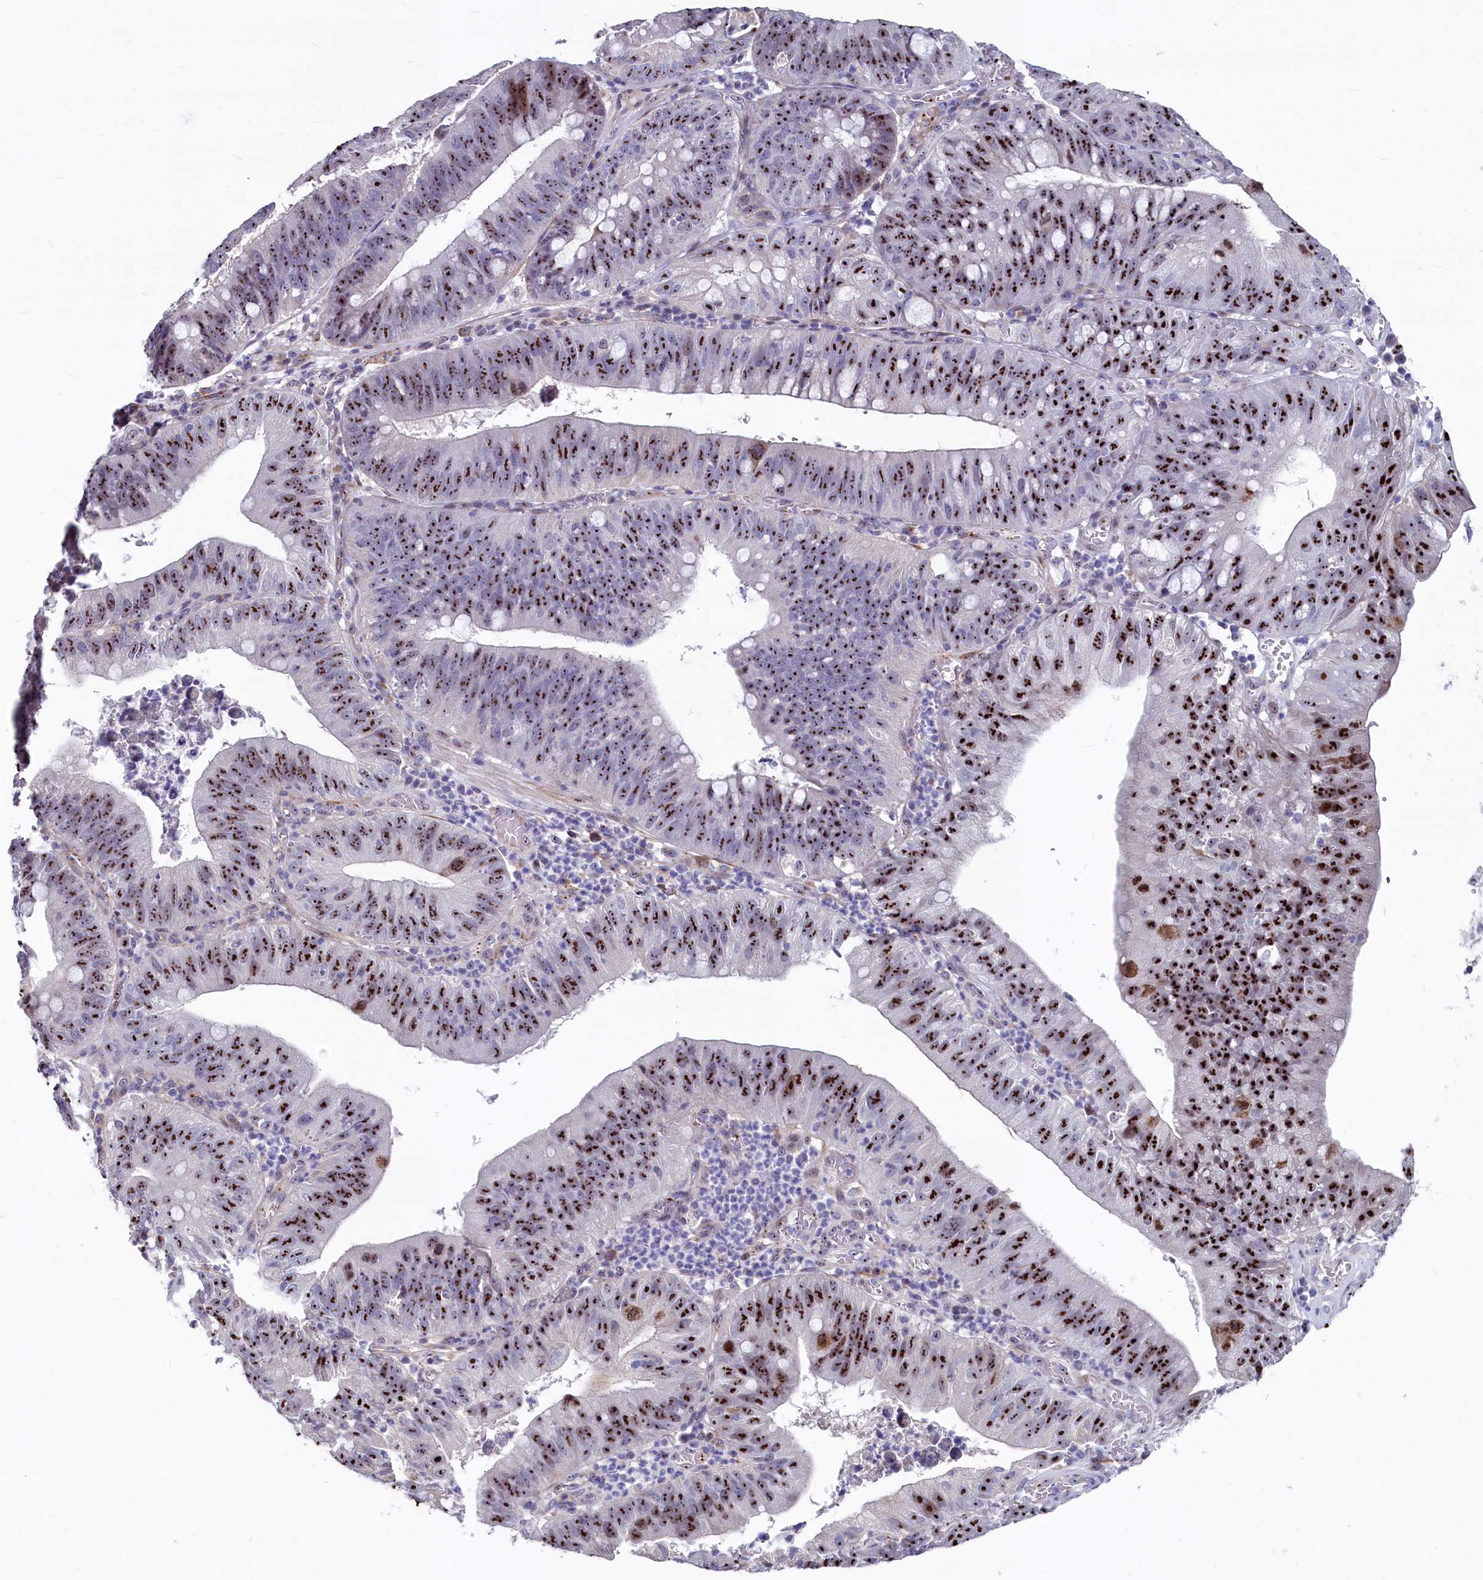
{"staining": {"intensity": "strong", "quantity": ">75%", "location": "nuclear"}, "tissue": "stomach cancer", "cell_type": "Tumor cells", "image_type": "cancer", "snomed": [{"axis": "morphology", "description": "Adenocarcinoma, NOS"}, {"axis": "topography", "description": "Stomach"}], "caption": "Immunohistochemistry of human stomach cancer shows high levels of strong nuclear expression in about >75% of tumor cells. The protein of interest is shown in brown color, while the nuclei are stained blue.", "gene": "ASXL3", "patient": {"sex": "male", "age": 59}}